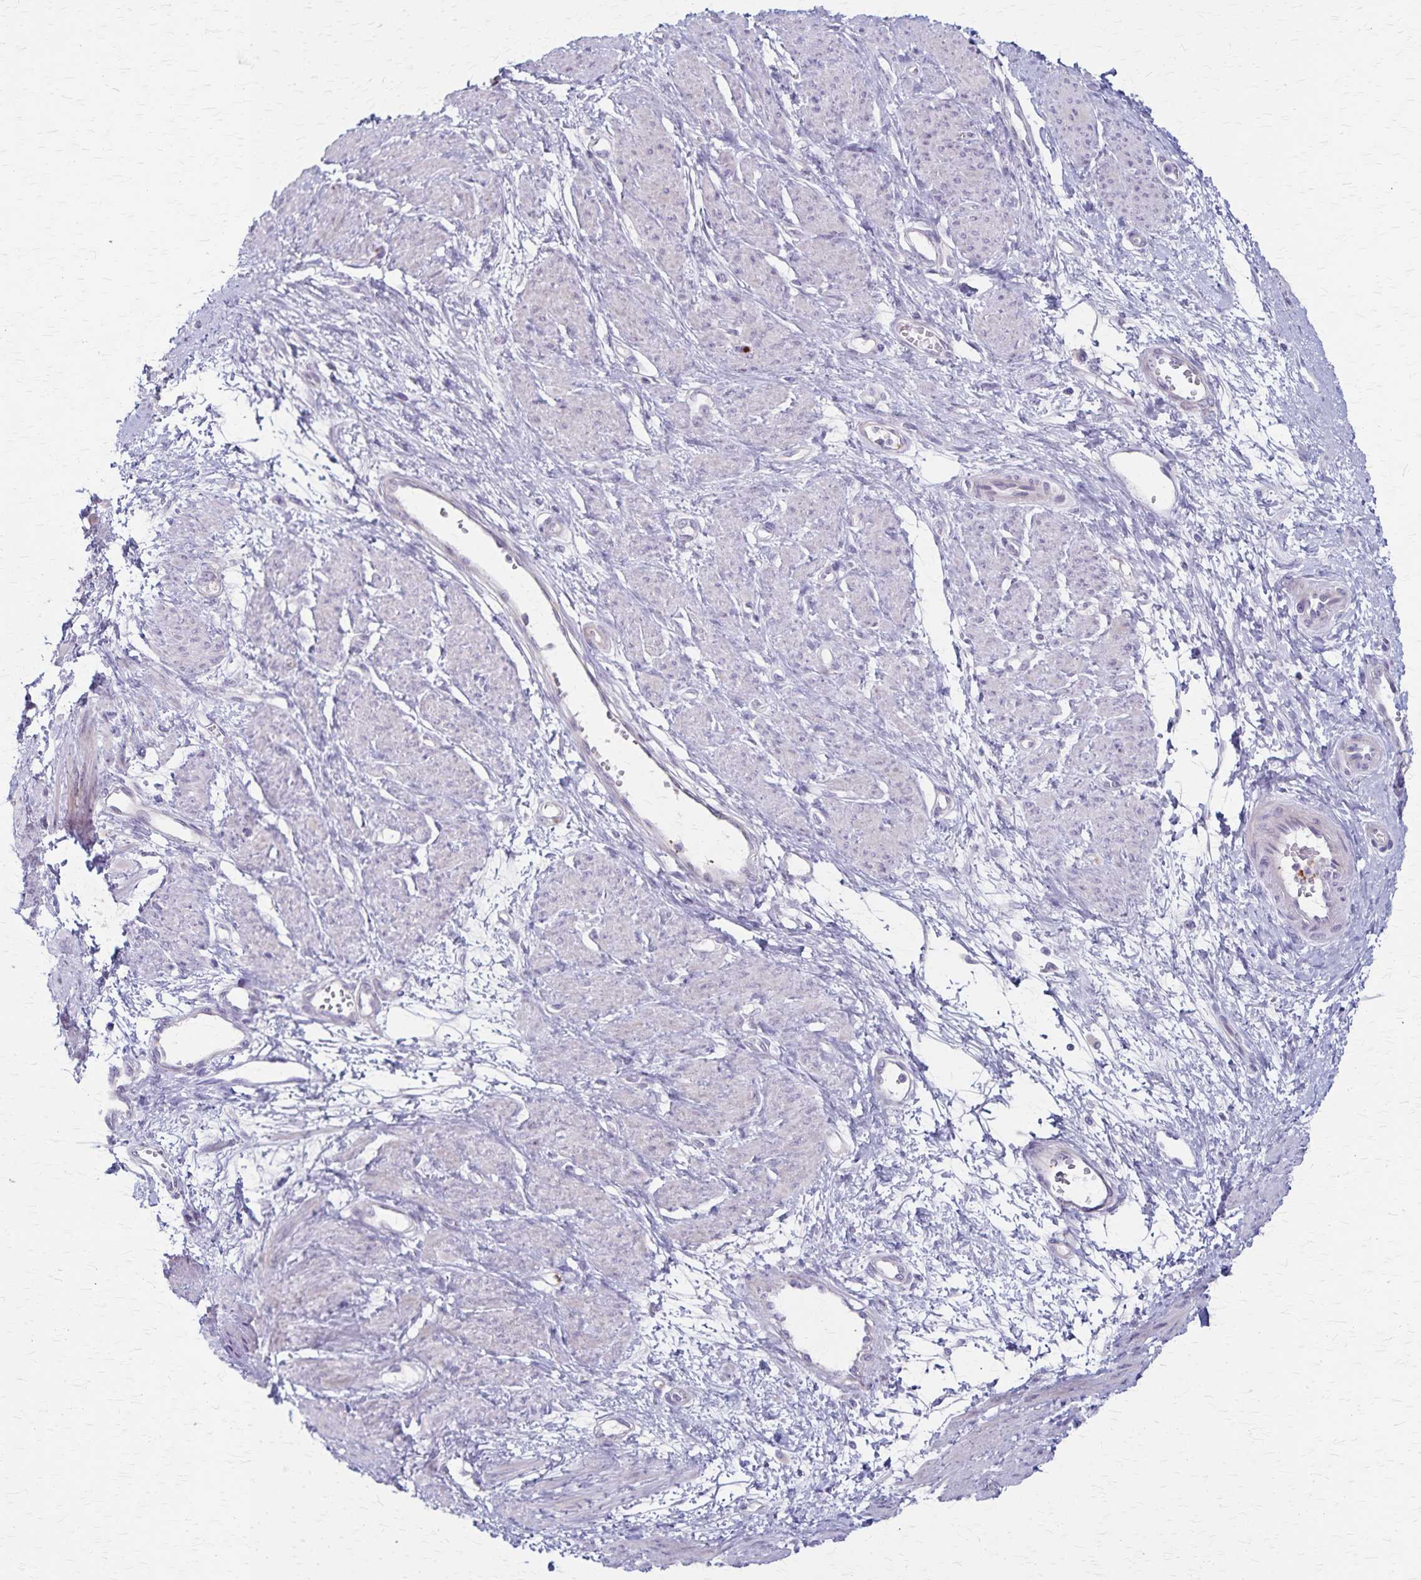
{"staining": {"intensity": "negative", "quantity": "none", "location": "none"}, "tissue": "smooth muscle", "cell_type": "Smooth muscle cells", "image_type": "normal", "snomed": [{"axis": "morphology", "description": "Normal tissue, NOS"}, {"axis": "topography", "description": "Smooth muscle"}, {"axis": "topography", "description": "Uterus"}], "caption": "This is an immunohistochemistry (IHC) micrograph of benign smooth muscle. There is no staining in smooth muscle cells.", "gene": "RASL10B", "patient": {"sex": "female", "age": 39}}